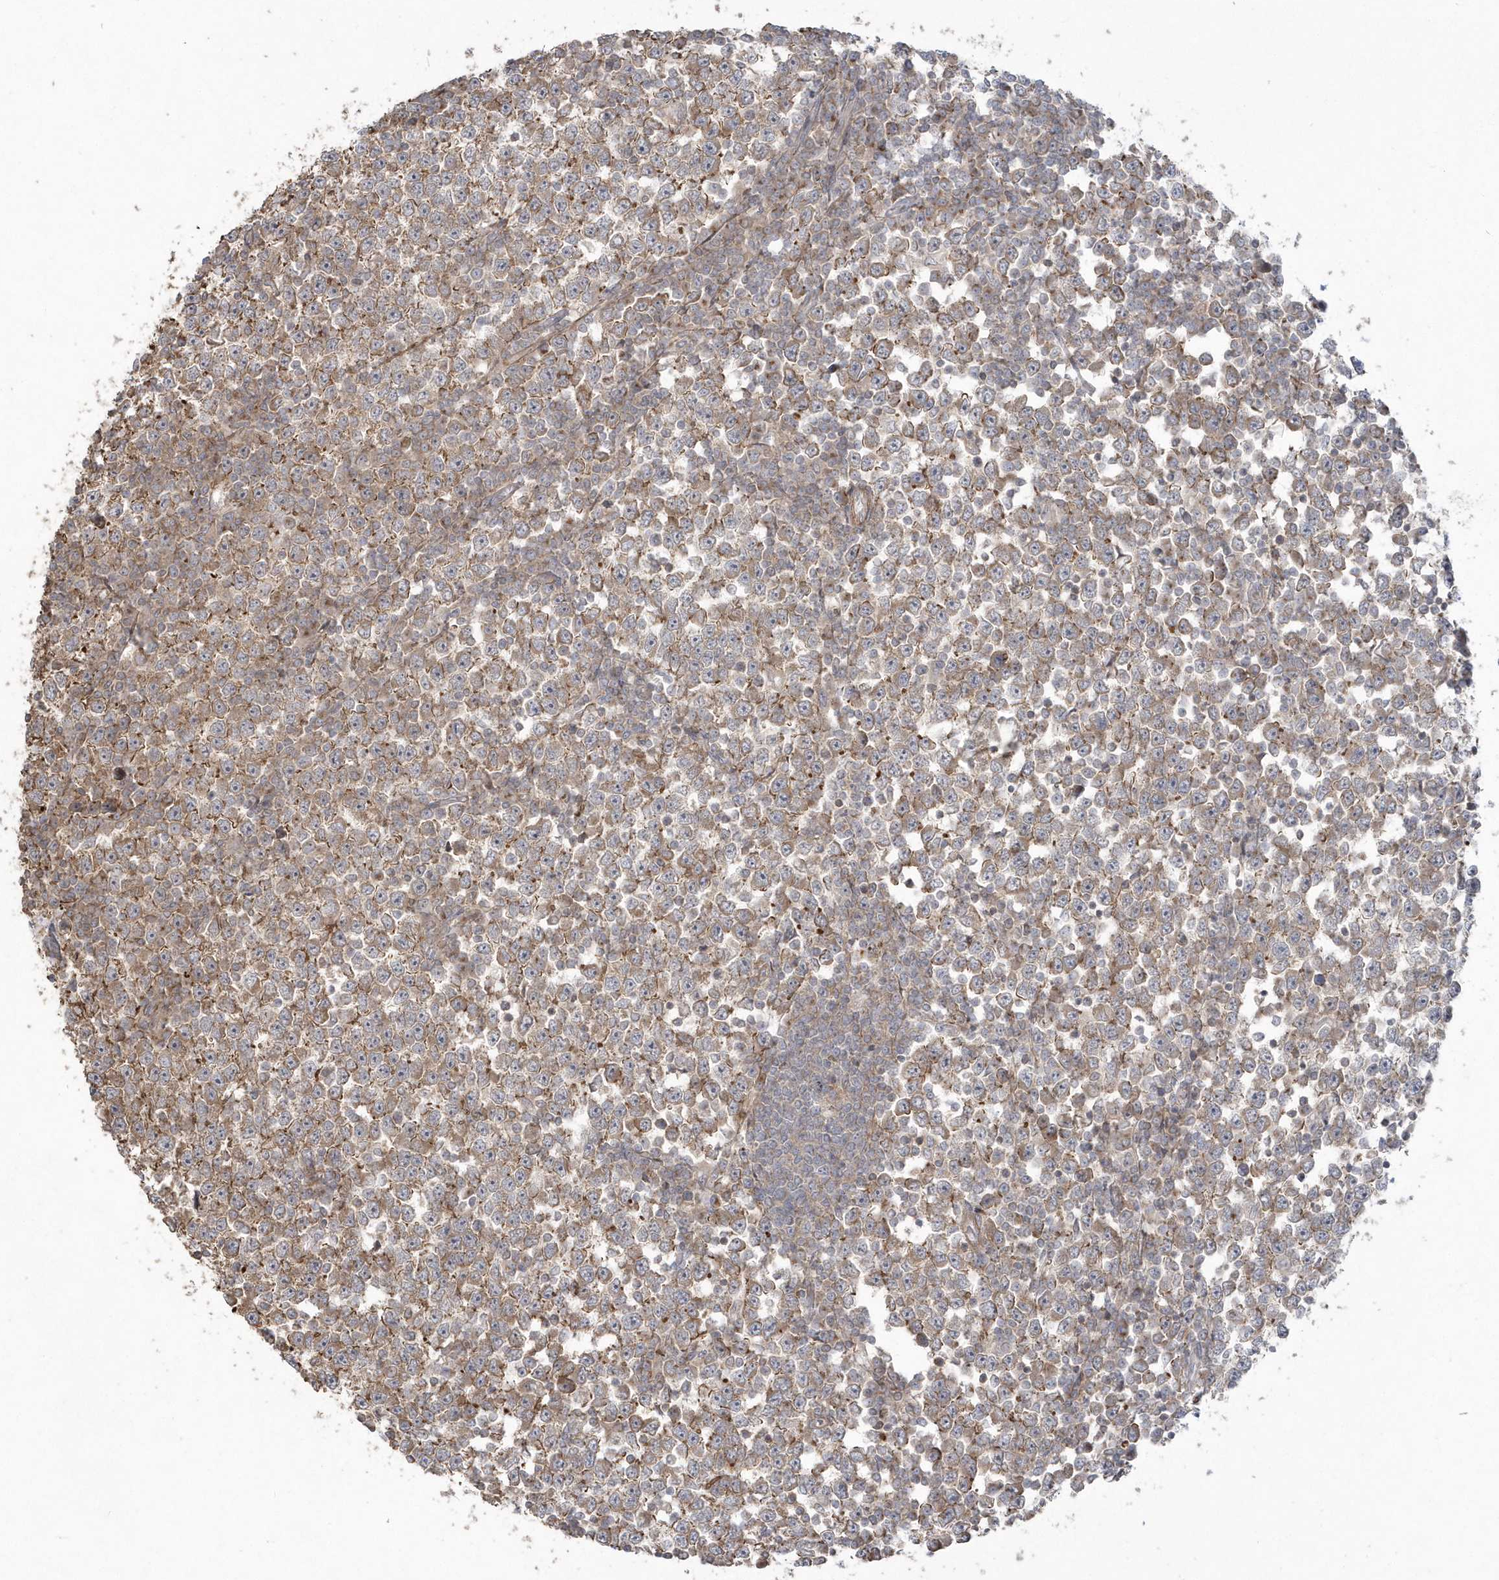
{"staining": {"intensity": "moderate", "quantity": ">75%", "location": "cytoplasmic/membranous"}, "tissue": "testis cancer", "cell_type": "Tumor cells", "image_type": "cancer", "snomed": [{"axis": "morphology", "description": "Seminoma, NOS"}, {"axis": "topography", "description": "Testis"}], "caption": "A high-resolution histopathology image shows immunohistochemistry (IHC) staining of testis cancer, which displays moderate cytoplasmic/membranous expression in approximately >75% of tumor cells.", "gene": "ARMC8", "patient": {"sex": "male", "age": 65}}